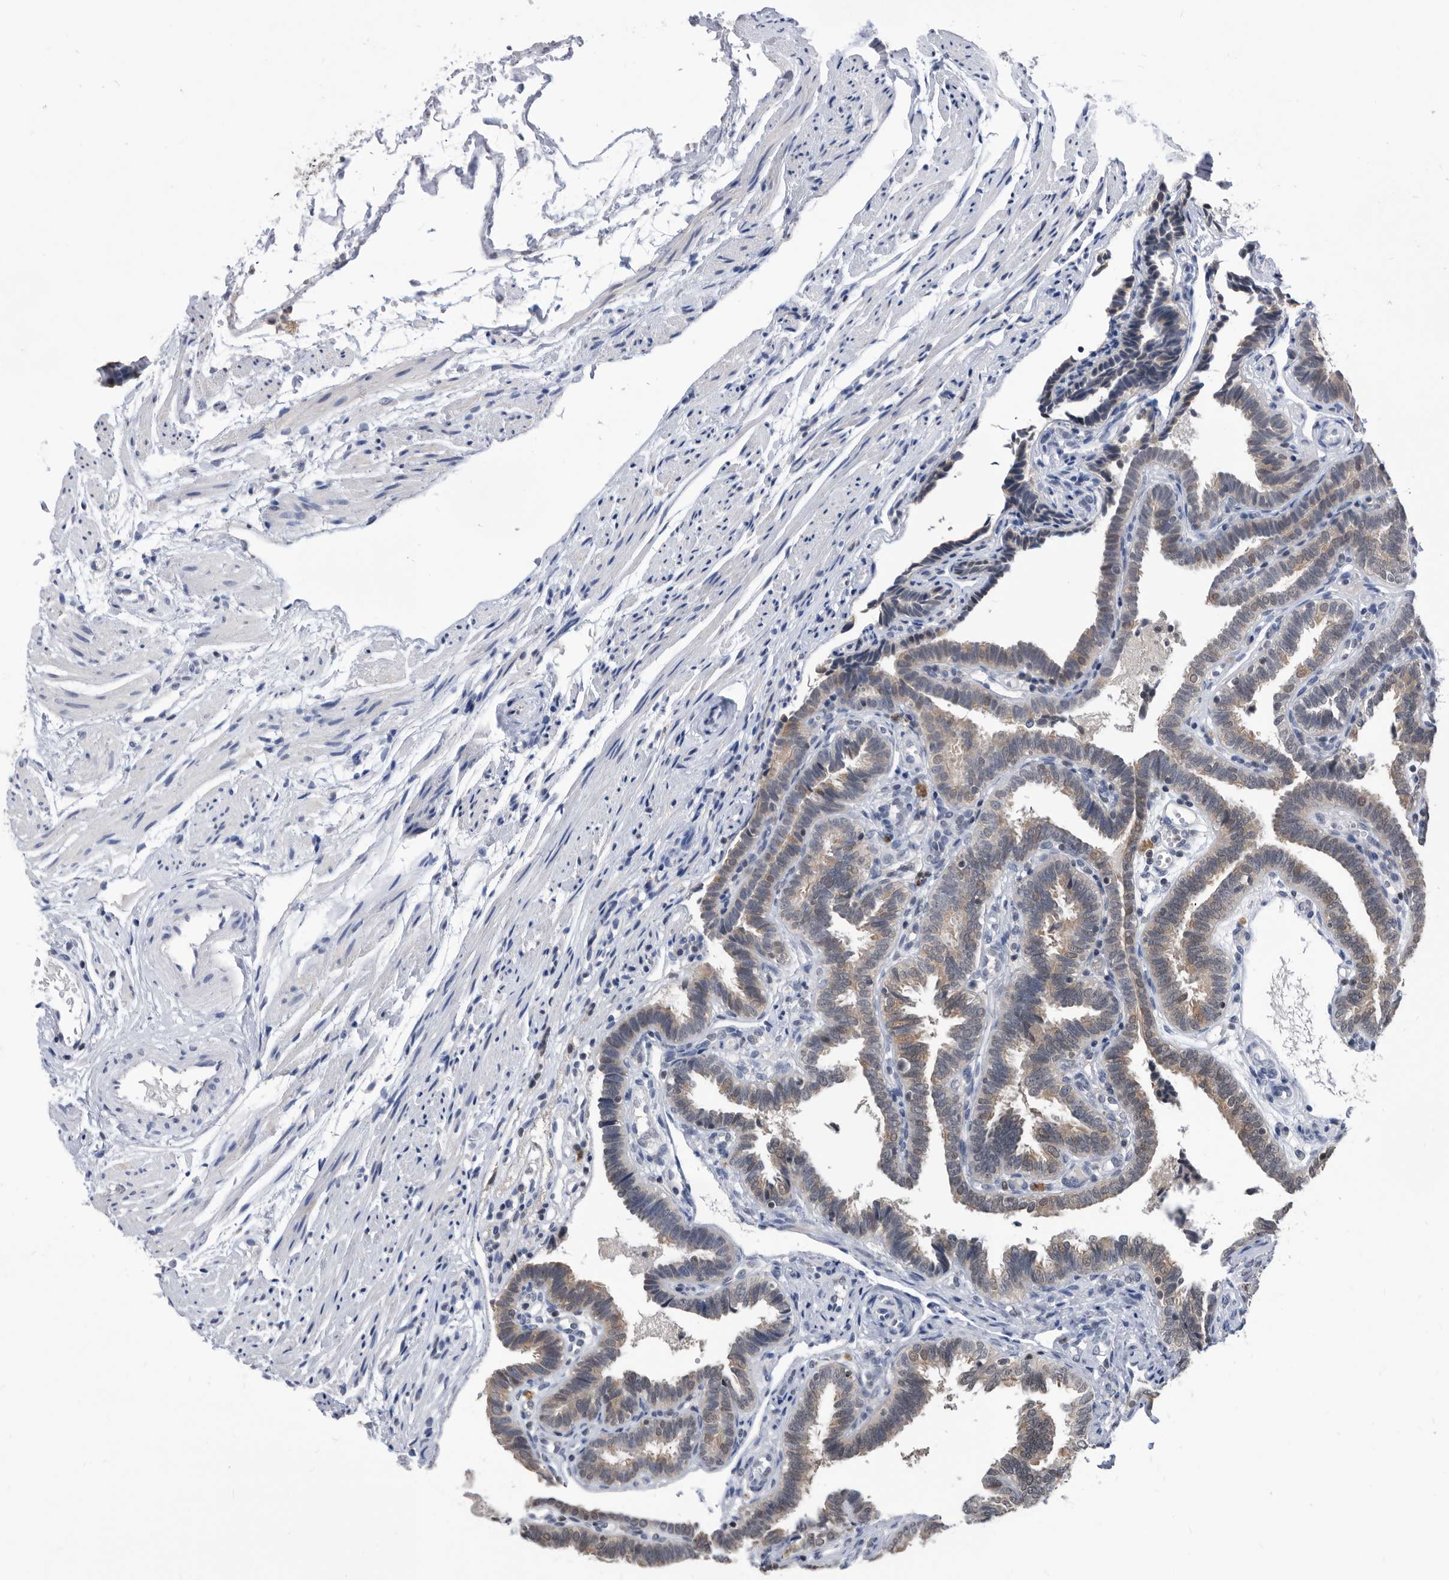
{"staining": {"intensity": "moderate", "quantity": "25%-75%", "location": "cytoplasmic/membranous,nuclear"}, "tissue": "fallopian tube", "cell_type": "Glandular cells", "image_type": "normal", "snomed": [{"axis": "morphology", "description": "Normal tissue, NOS"}, {"axis": "topography", "description": "Fallopian tube"}], "caption": "Protein expression by immunohistochemistry displays moderate cytoplasmic/membranous,nuclear expression in approximately 25%-75% of glandular cells in unremarkable fallopian tube.", "gene": "TSTD1", "patient": {"sex": "female", "age": 39}}